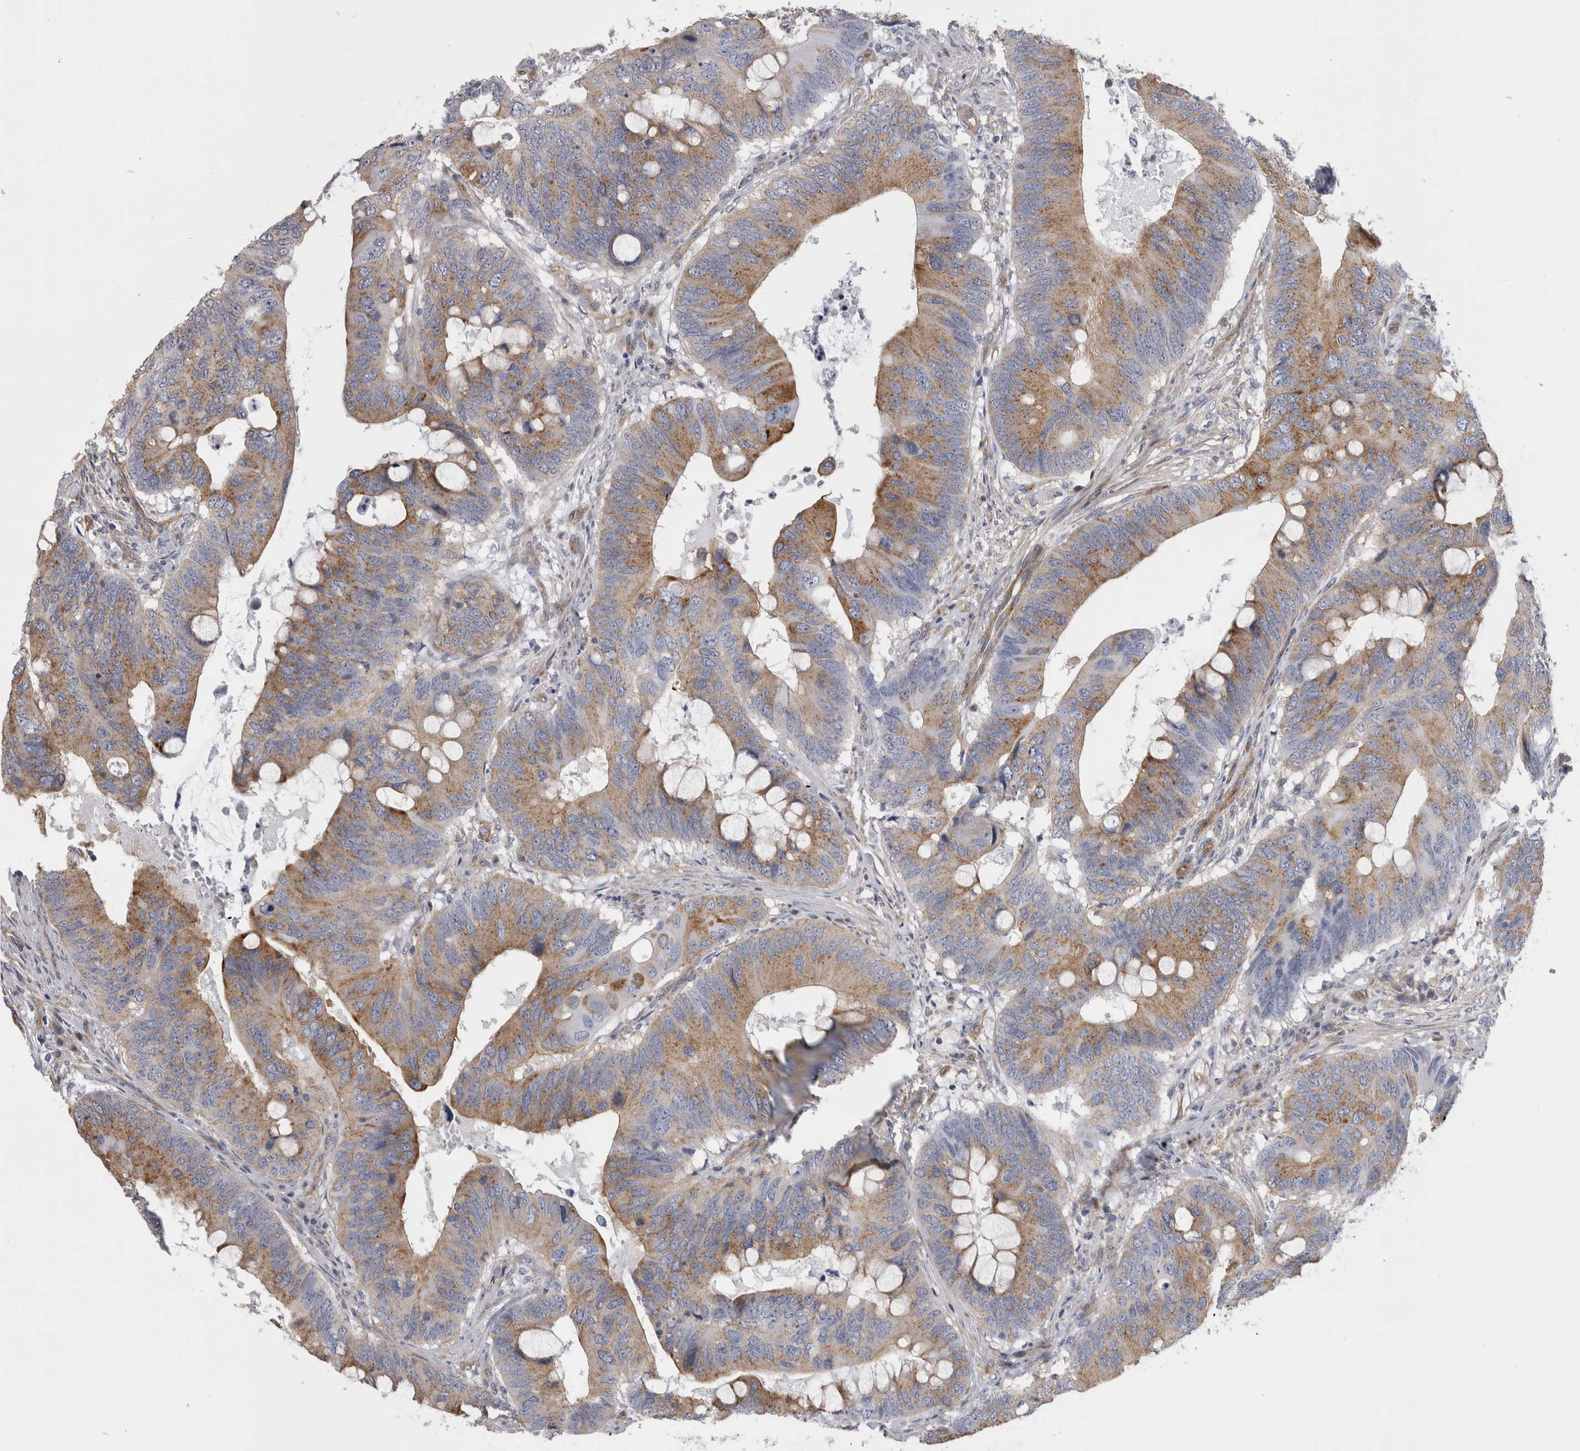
{"staining": {"intensity": "moderate", "quantity": ">75%", "location": "cytoplasmic/membranous"}, "tissue": "colorectal cancer", "cell_type": "Tumor cells", "image_type": "cancer", "snomed": [{"axis": "morphology", "description": "Adenocarcinoma, NOS"}, {"axis": "topography", "description": "Colon"}], "caption": "The histopathology image shows staining of colorectal cancer (adenocarcinoma), revealing moderate cytoplasmic/membranous protein expression (brown color) within tumor cells.", "gene": "ATXN3", "patient": {"sex": "male", "age": 71}}